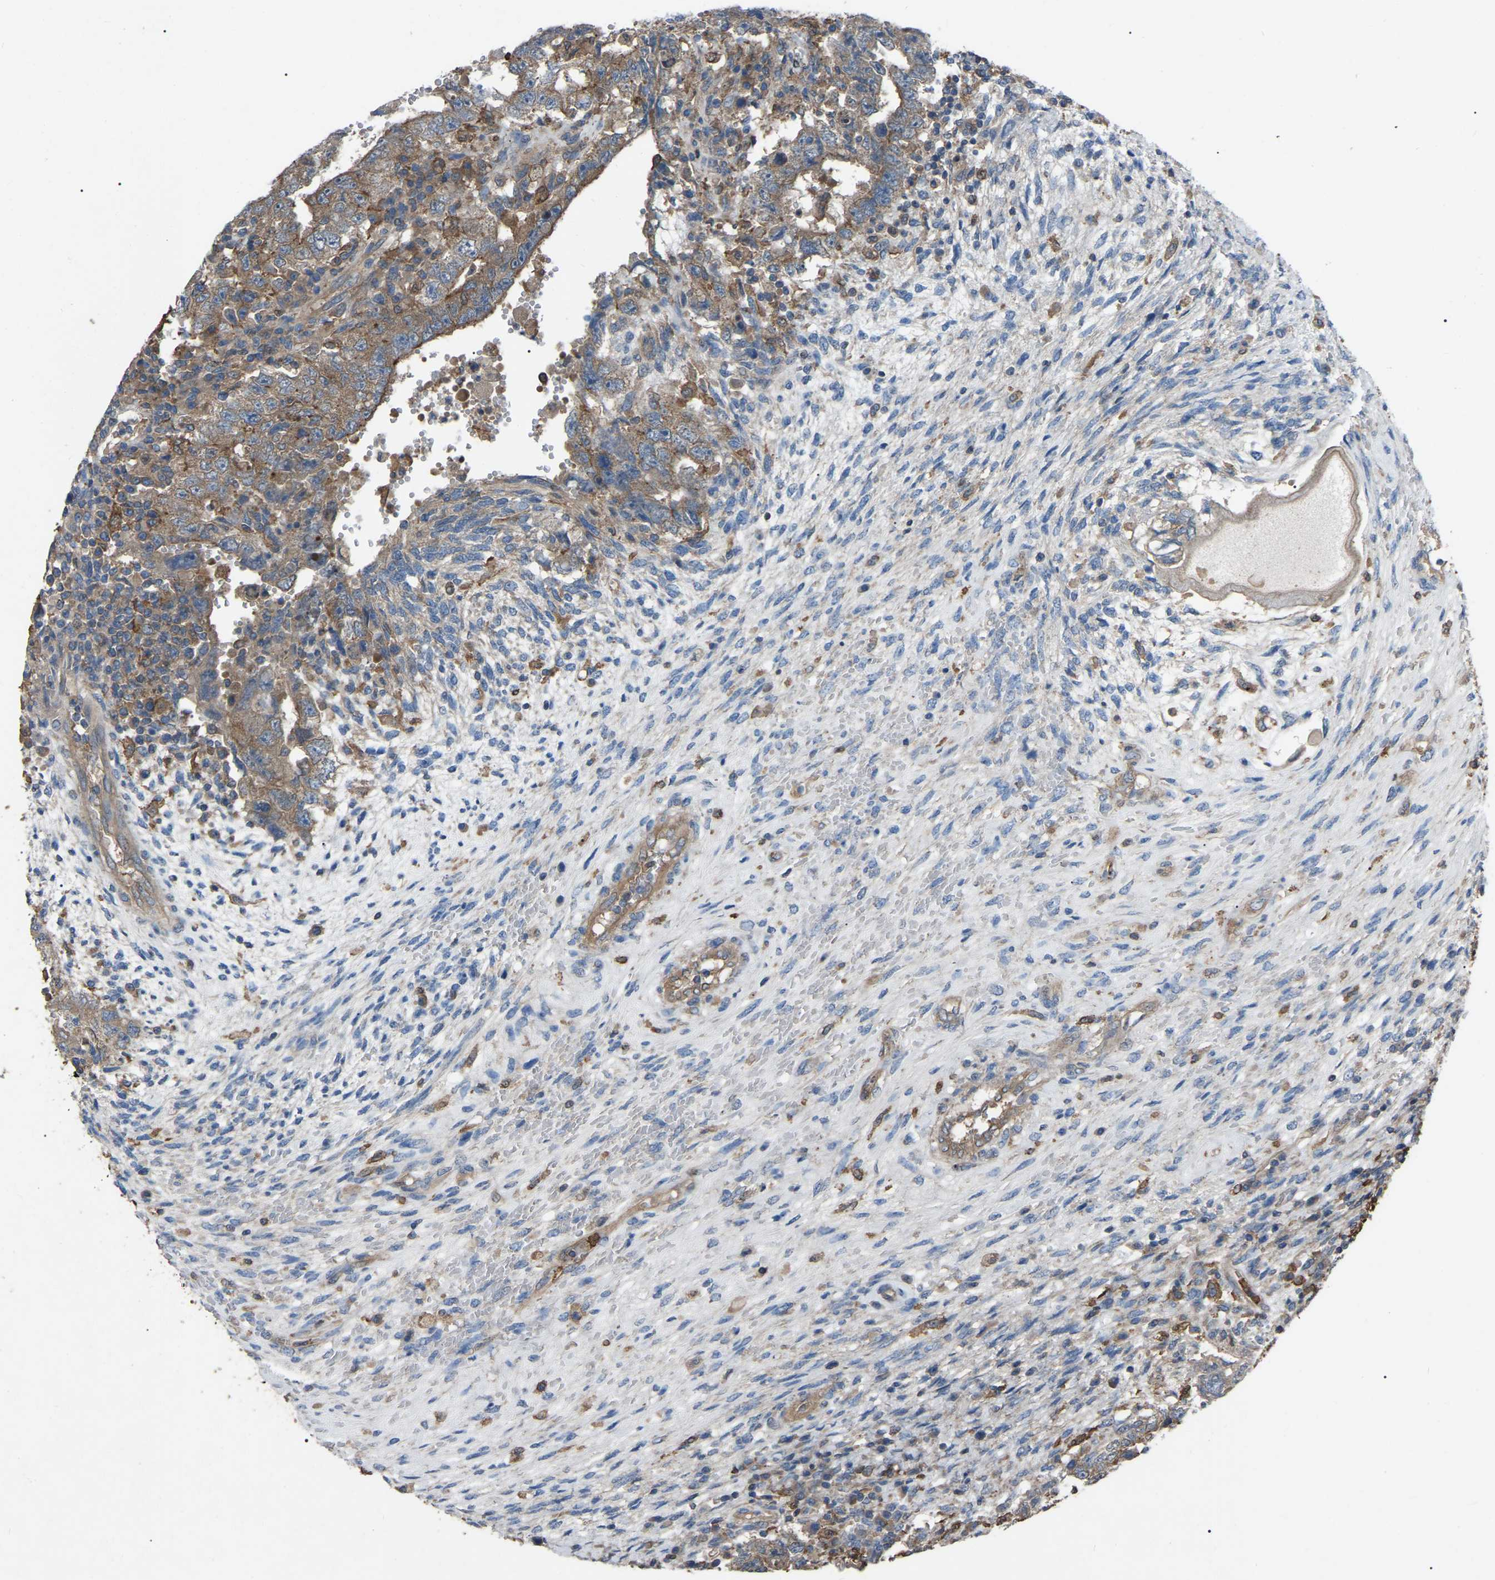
{"staining": {"intensity": "moderate", "quantity": ">75%", "location": "cytoplasmic/membranous"}, "tissue": "testis cancer", "cell_type": "Tumor cells", "image_type": "cancer", "snomed": [{"axis": "morphology", "description": "Carcinoma, Embryonal, NOS"}, {"axis": "topography", "description": "Testis"}], "caption": "A medium amount of moderate cytoplasmic/membranous staining is identified in about >75% of tumor cells in testis cancer tissue.", "gene": "AIMP1", "patient": {"sex": "male", "age": 26}}